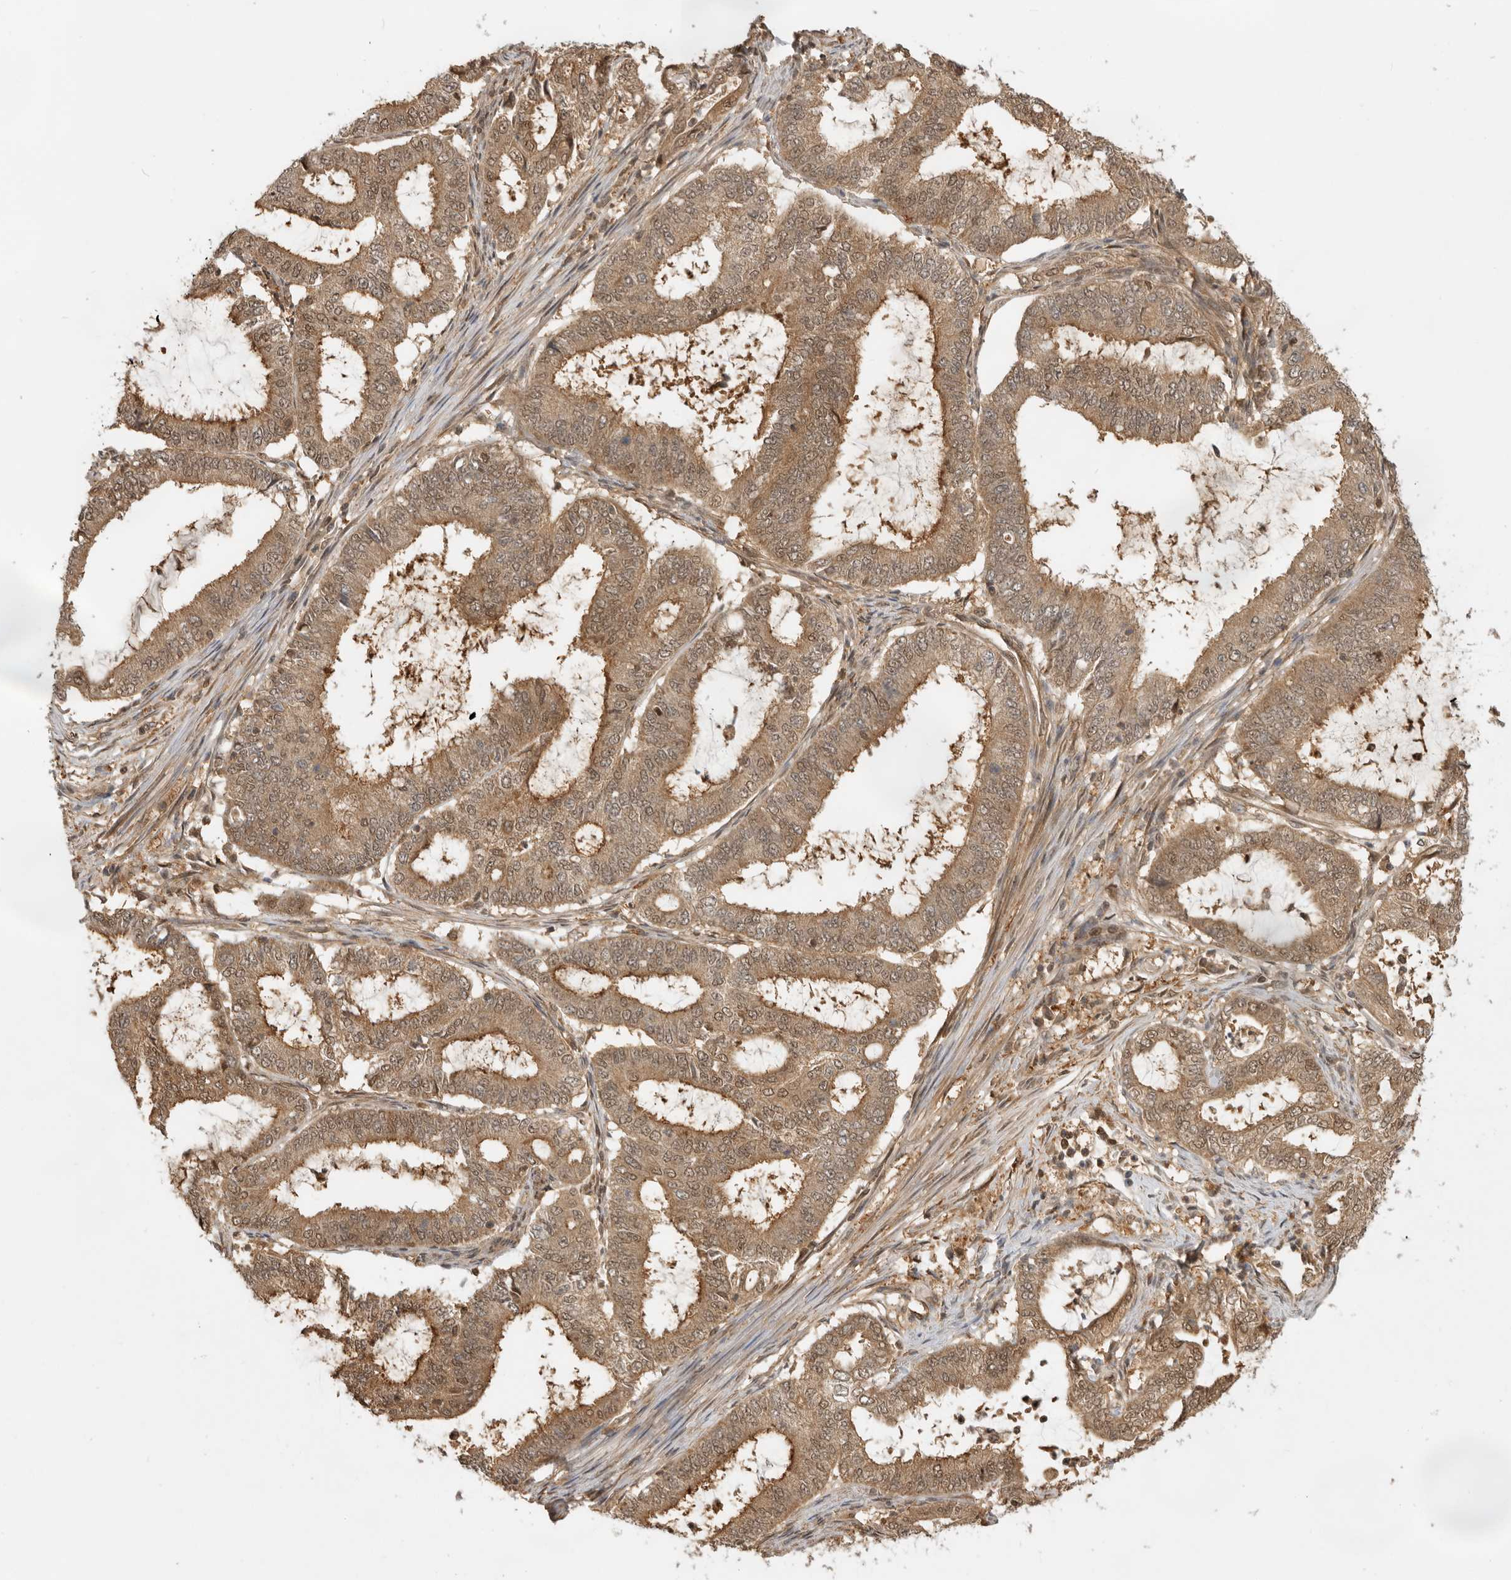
{"staining": {"intensity": "moderate", "quantity": ">75%", "location": "cytoplasmic/membranous,nuclear"}, "tissue": "endometrial cancer", "cell_type": "Tumor cells", "image_type": "cancer", "snomed": [{"axis": "morphology", "description": "Adenocarcinoma, NOS"}, {"axis": "topography", "description": "Endometrium"}], "caption": "Endometrial adenocarcinoma stained for a protein (brown) reveals moderate cytoplasmic/membranous and nuclear positive expression in approximately >75% of tumor cells.", "gene": "ADPRS", "patient": {"sex": "female", "age": 51}}